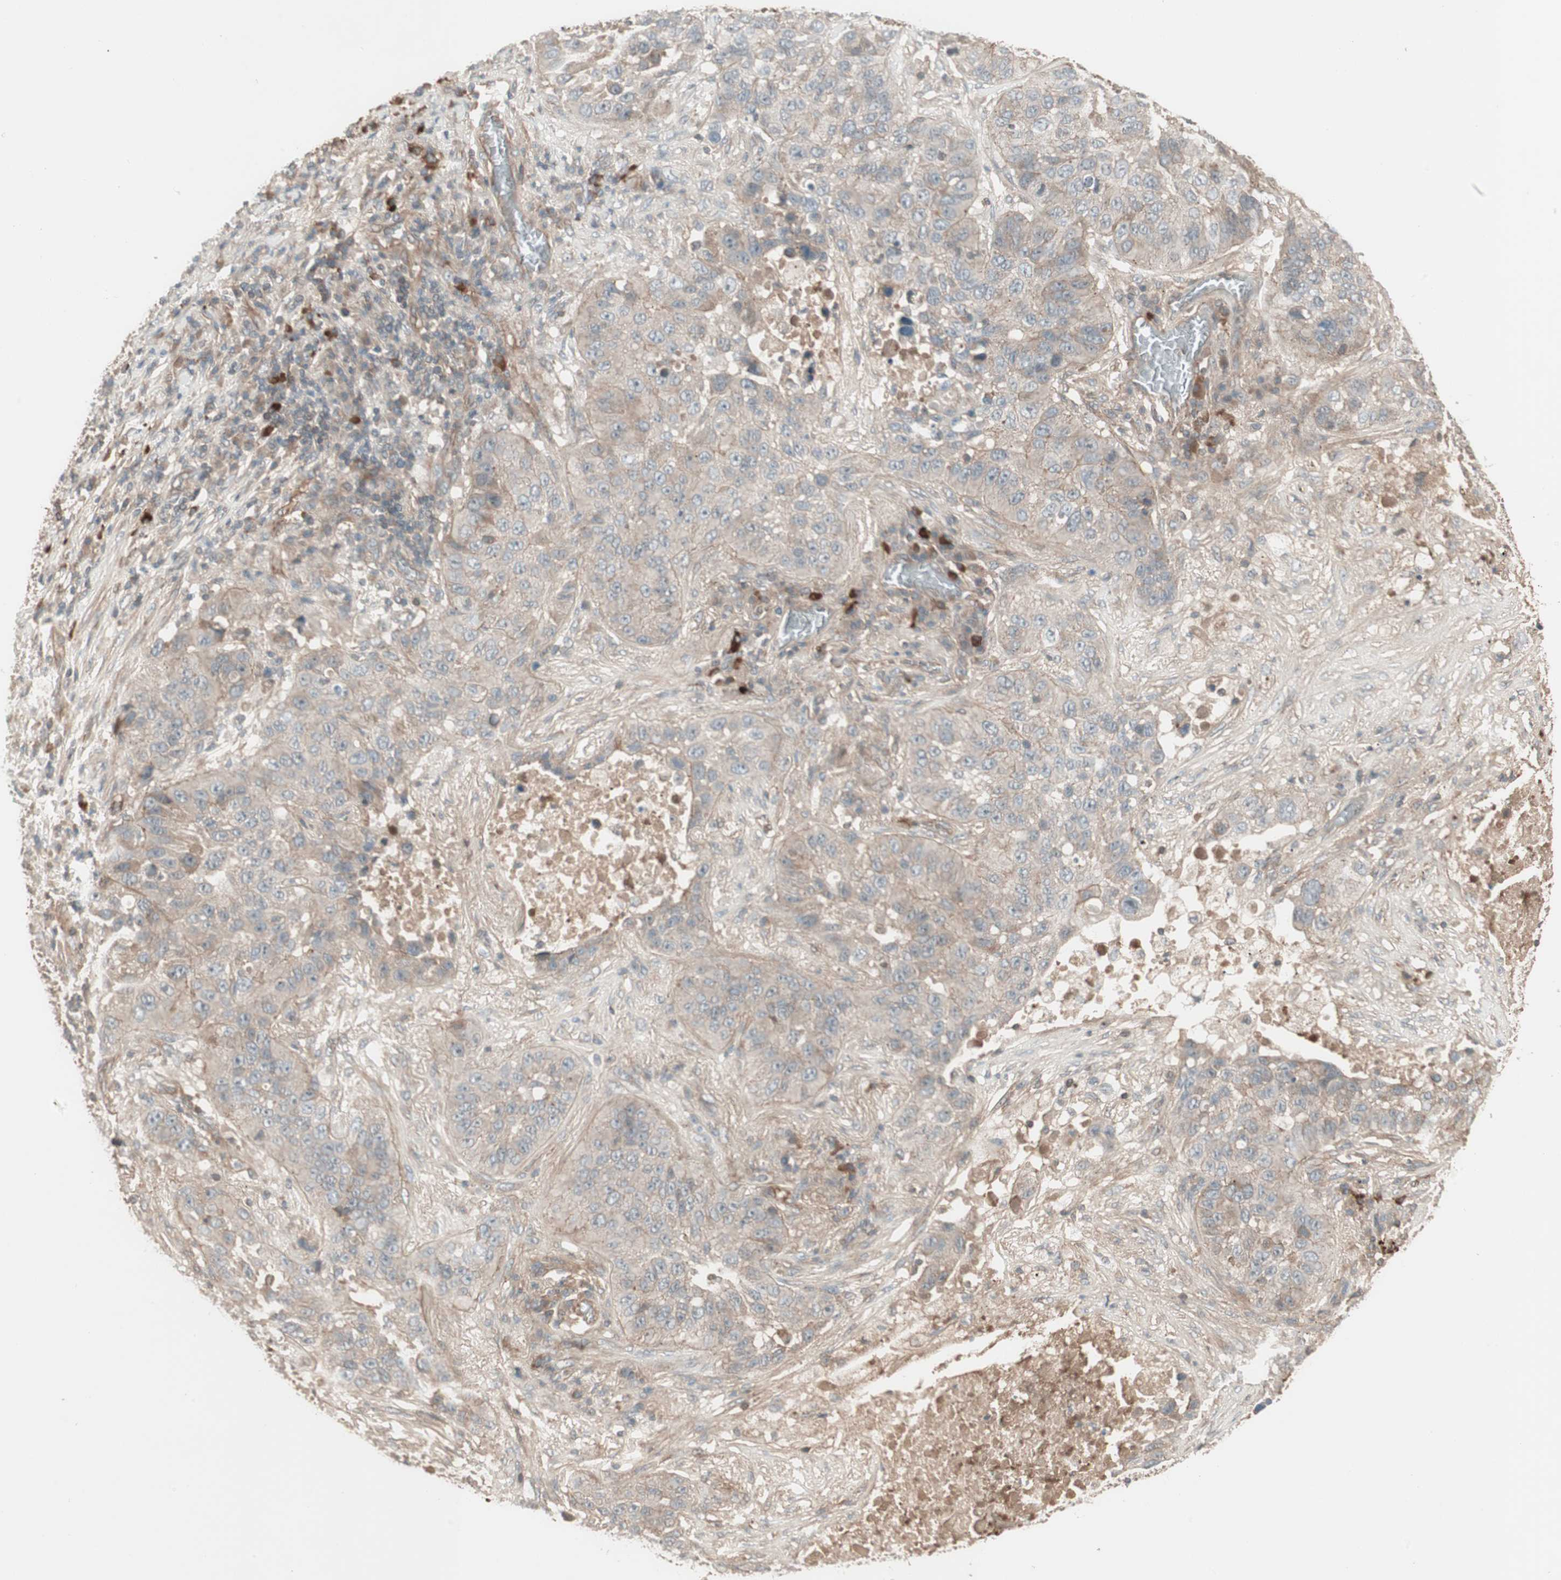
{"staining": {"intensity": "weak", "quantity": "25%-75%", "location": "cytoplasmic/membranous"}, "tissue": "lung cancer", "cell_type": "Tumor cells", "image_type": "cancer", "snomed": [{"axis": "morphology", "description": "Squamous cell carcinoma, NOS"}, {"axis": "topography", "description": "Lung"}], "caption": "This histopathology image displays IHC staining of human lung squamous cell carcinoma, with low weak cytoplasmic/membranous staining in about 25%-75% of tumor cells.", "gene": "TFPI", "patient": {"sex": "male", "age": 57}}